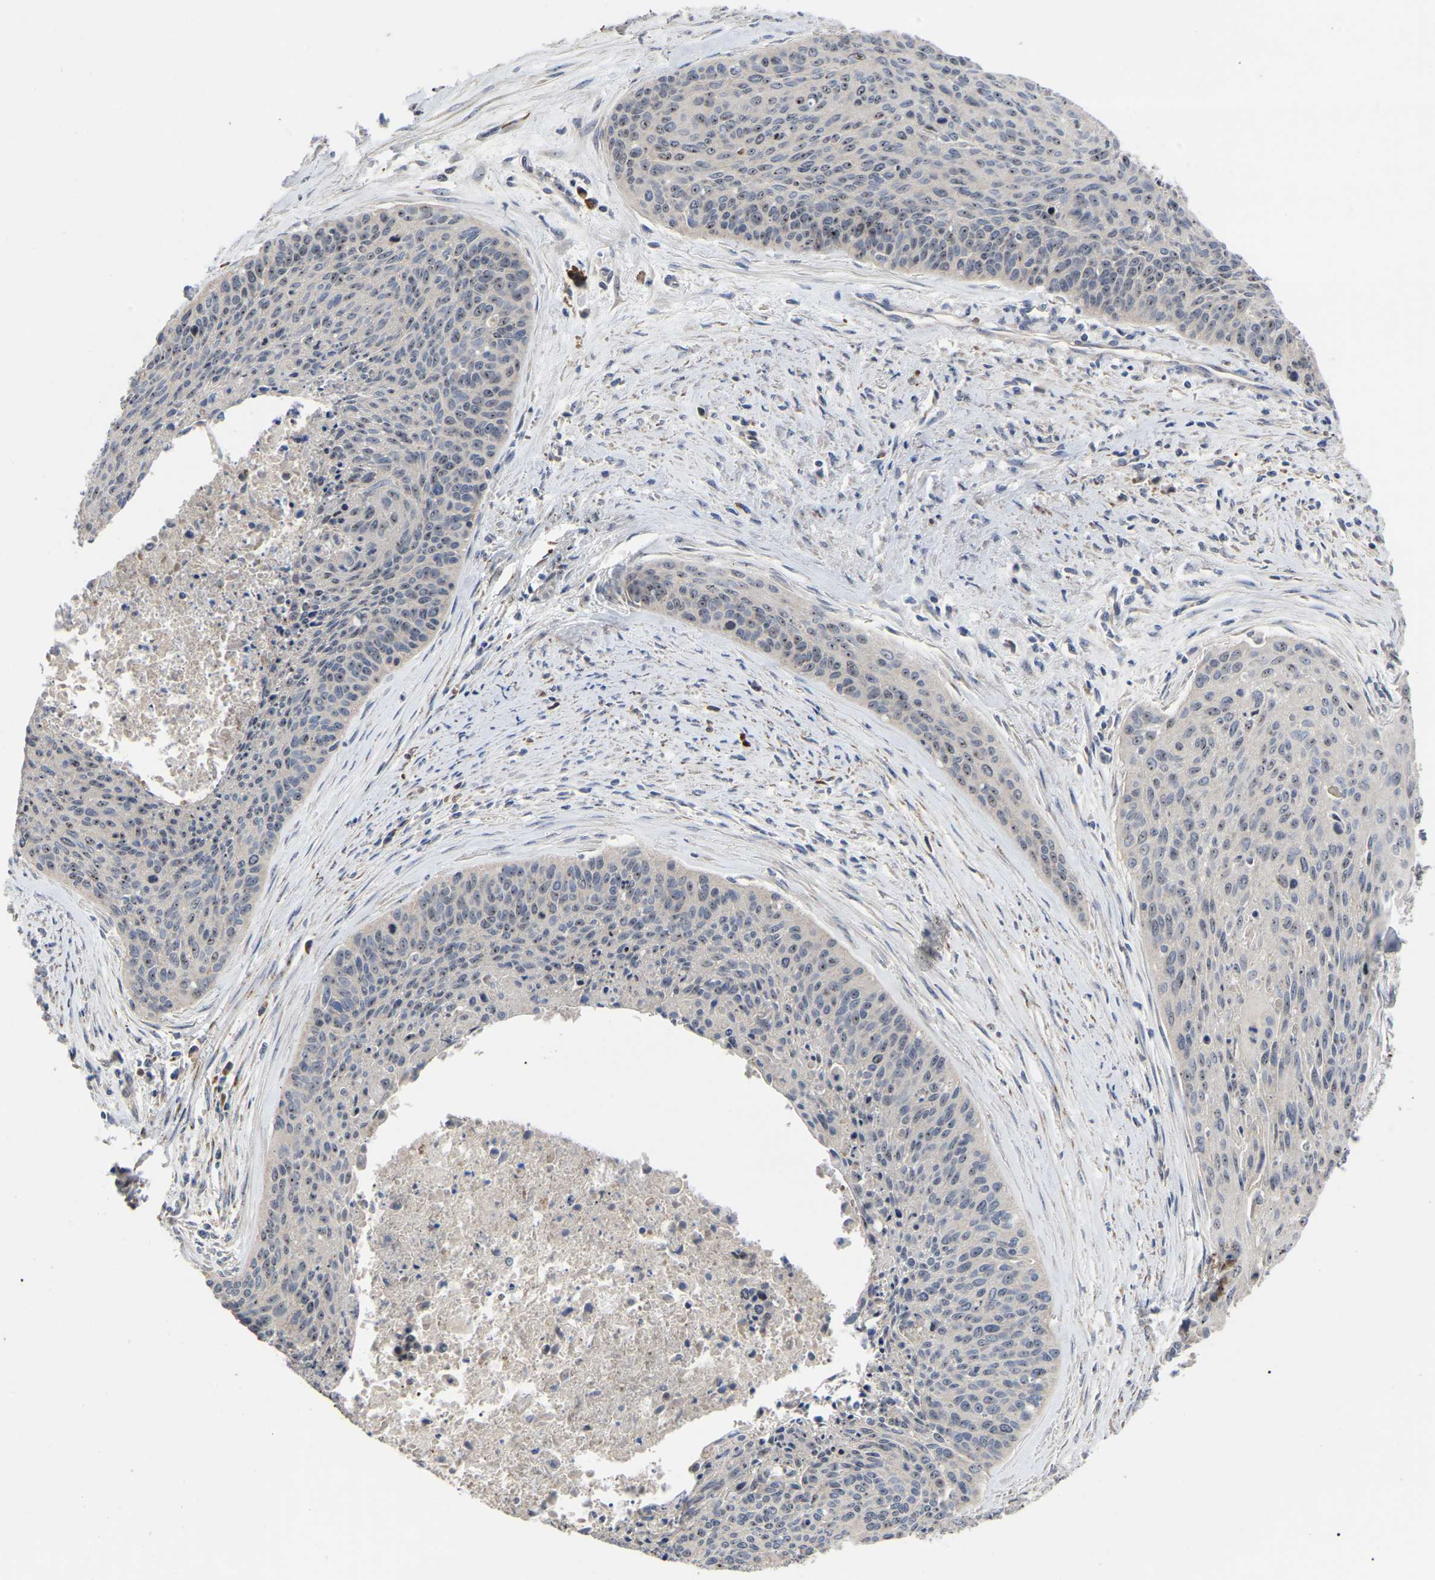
{"staining": {"intensity": "moderate", "quantity": ">75%", "location": "nuclear"}, "tissue": "cervical cancer", "cell_type": "Tumor cells", "image_type": "cancer", "snomed": [{"axis": "morphology", "description": "Squamous cell carcinoma, NOS"}, {"axis": "topography", "description": "Cervix"}], "caption": "Cervical cancer stained with a protein marker shows moderate staining in tumor cells.", "gene": "NOP53", "patient": {"sex": "female", "age": 55}}